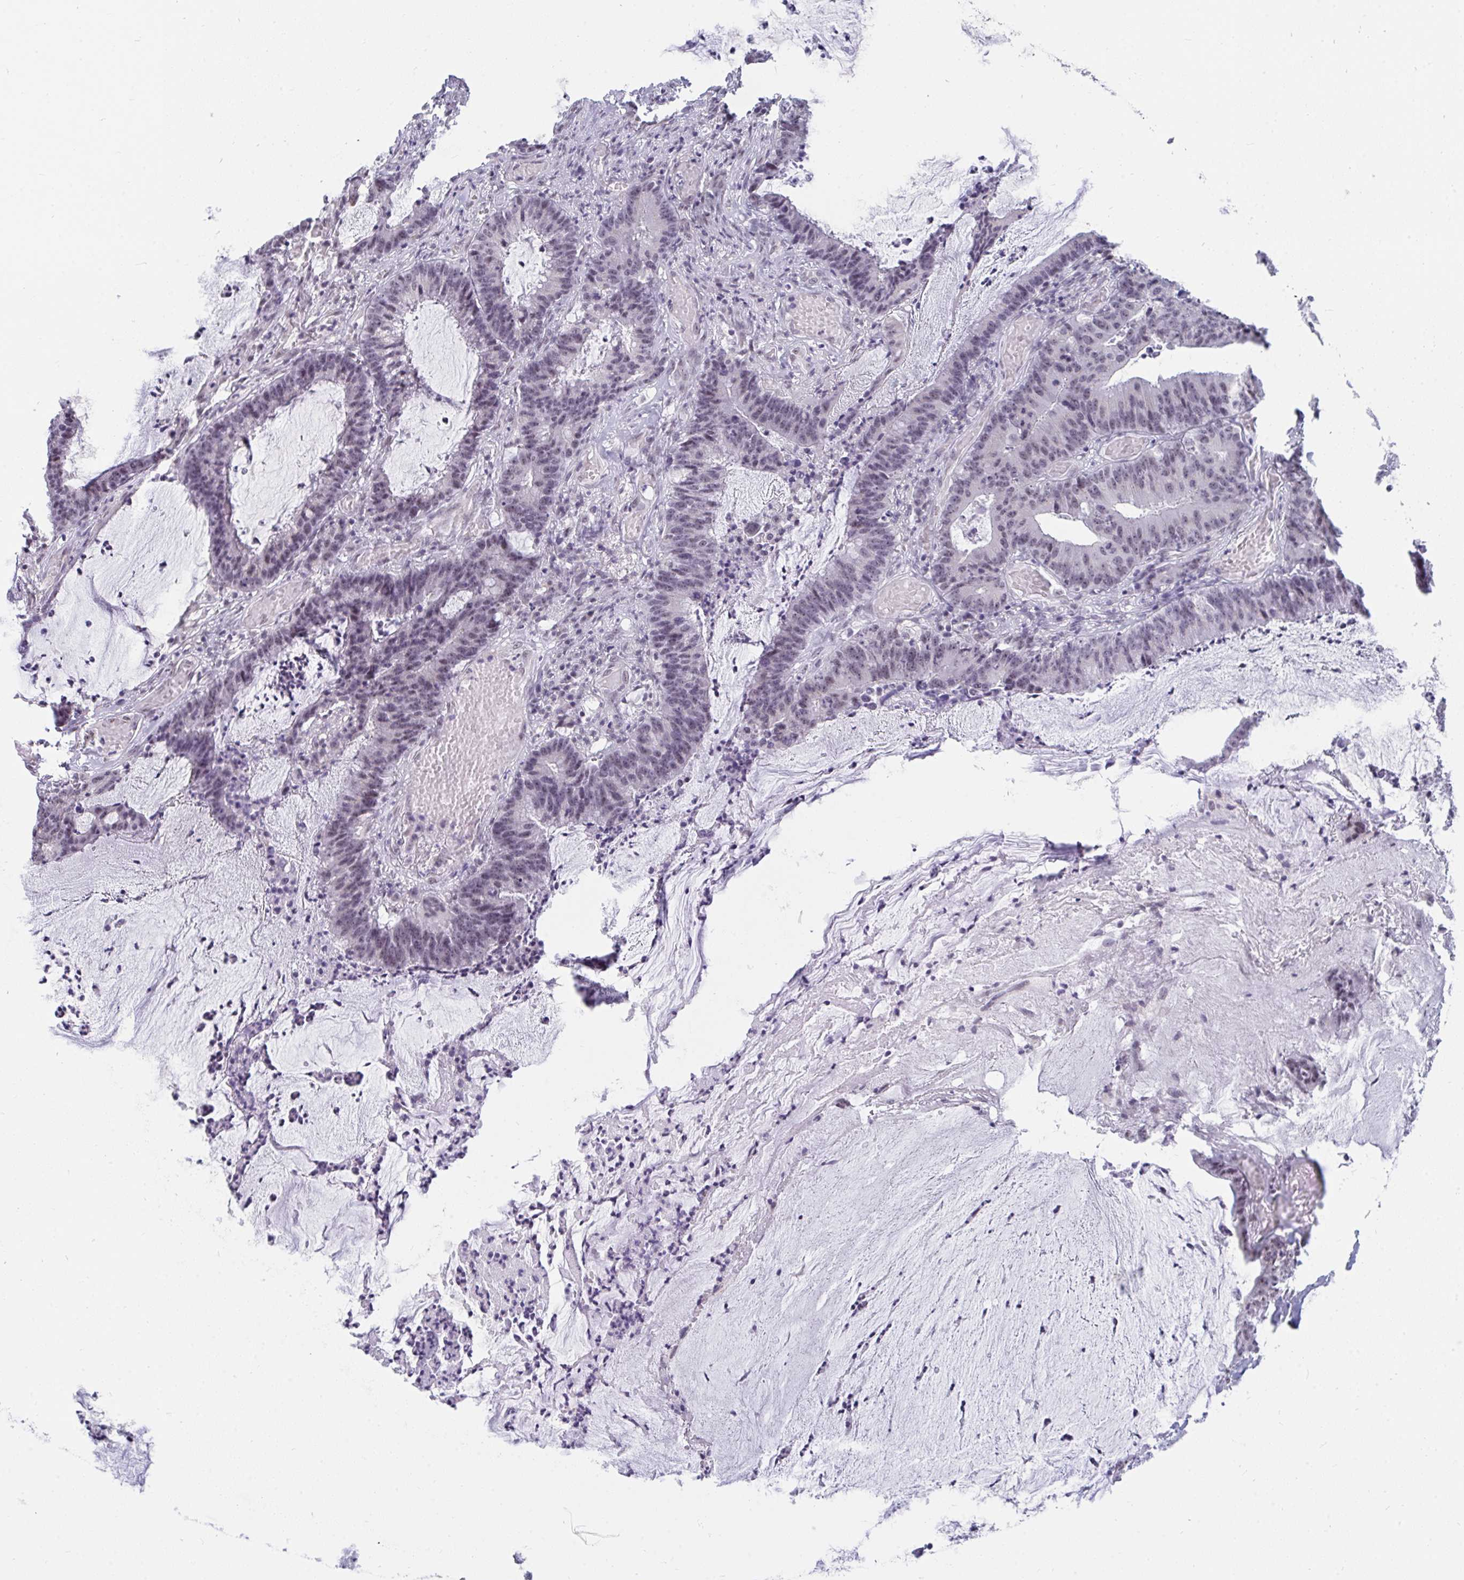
{"staining": {"intensity": "negative", "quantity": "none", "location": "none"}, "tissue": "colorectal cancer", "cell_type": "Tumor cells", "image_type": "cancer", "snomed": [{"axis": "morphology", "description": "Adenocarcinoma, NOS"}, {"axis": "topography", "description": "Colon"}], "caption": "A micrograph of human adenocarcinoma (colorectal) is negative for staining in tumor cells. (DAB (3,3'-diaminobenzidine) IHC, high magnification).", "gene": "PRR14", "patient": {"sex": "female", "age": 78}}